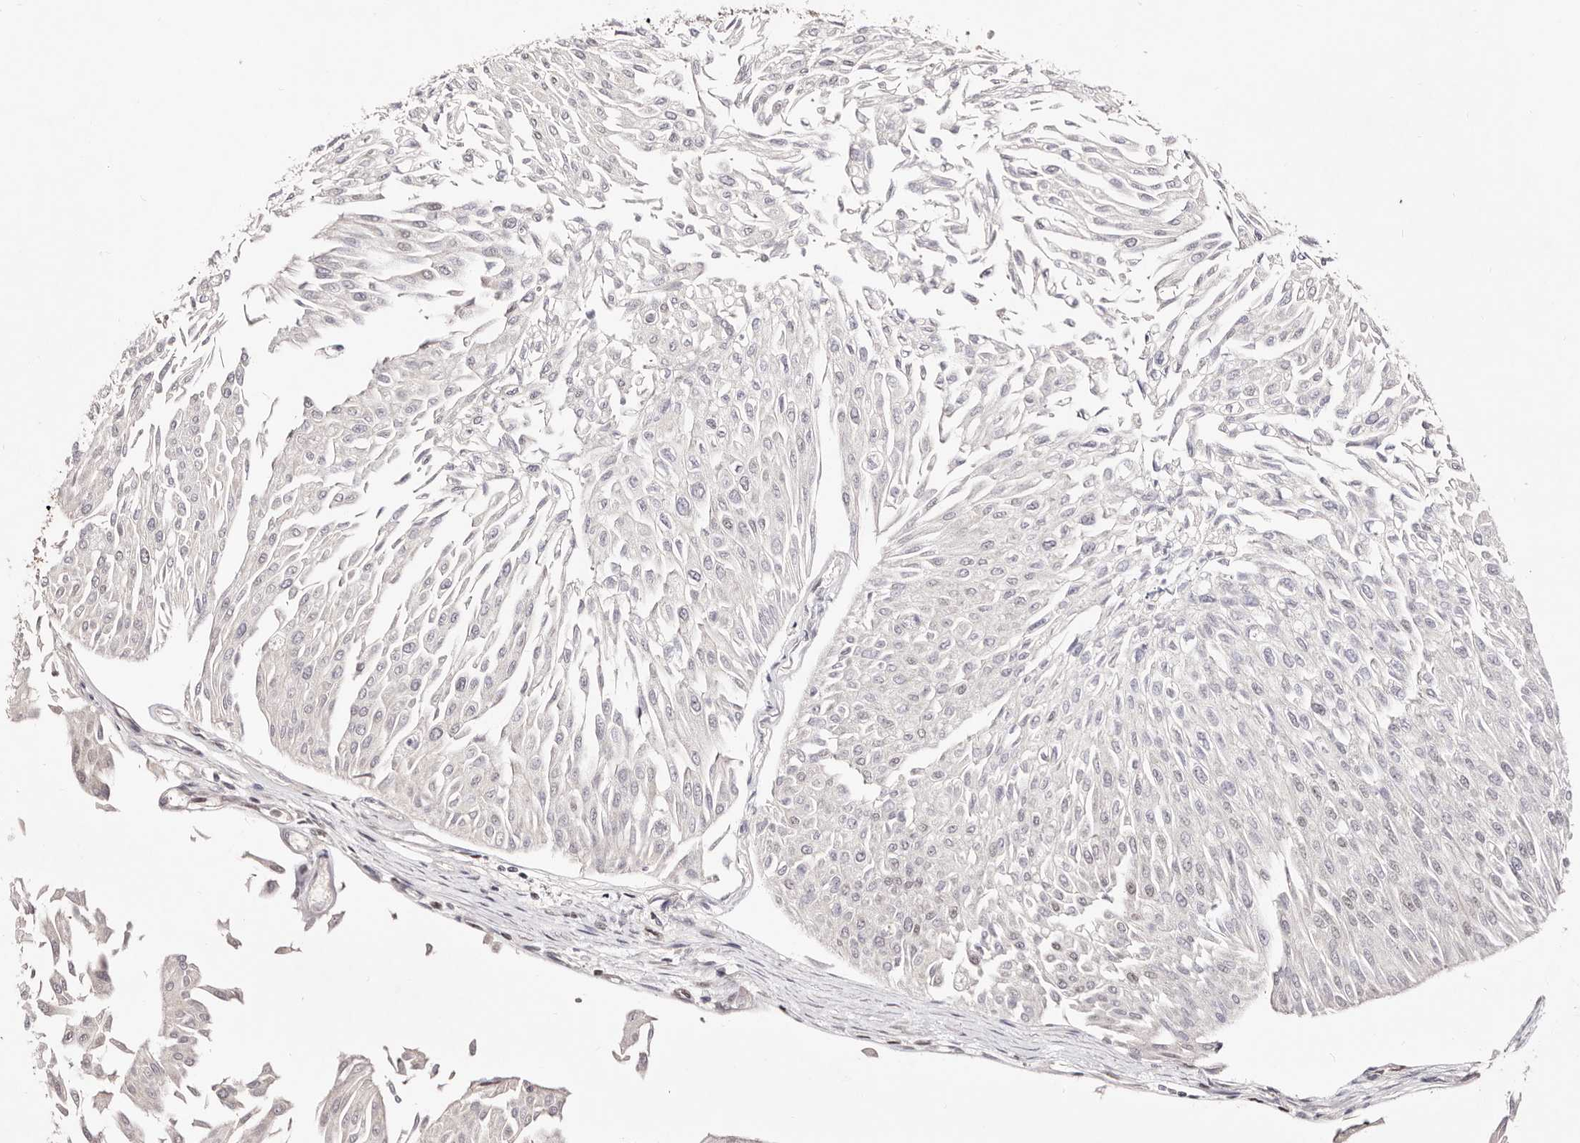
{"staining": {"intensity": "weak", "quantity": "<25%", "location": "nuclear"}, "tissue": "urothelial cancer", "cell_type": "Tumor cells", "image_type": "cancer", "snomed": [{"axis": "morphology", "description": "Urothelial carcinoma, Low grade"}, {"axis": "topography", "description": "Urinary bladder"}], "caption": "There is no significant expression in tumor cells of urothelial cancer.", "gene": "BICRAL", "patient": {"sex": "male", "age": 67}}